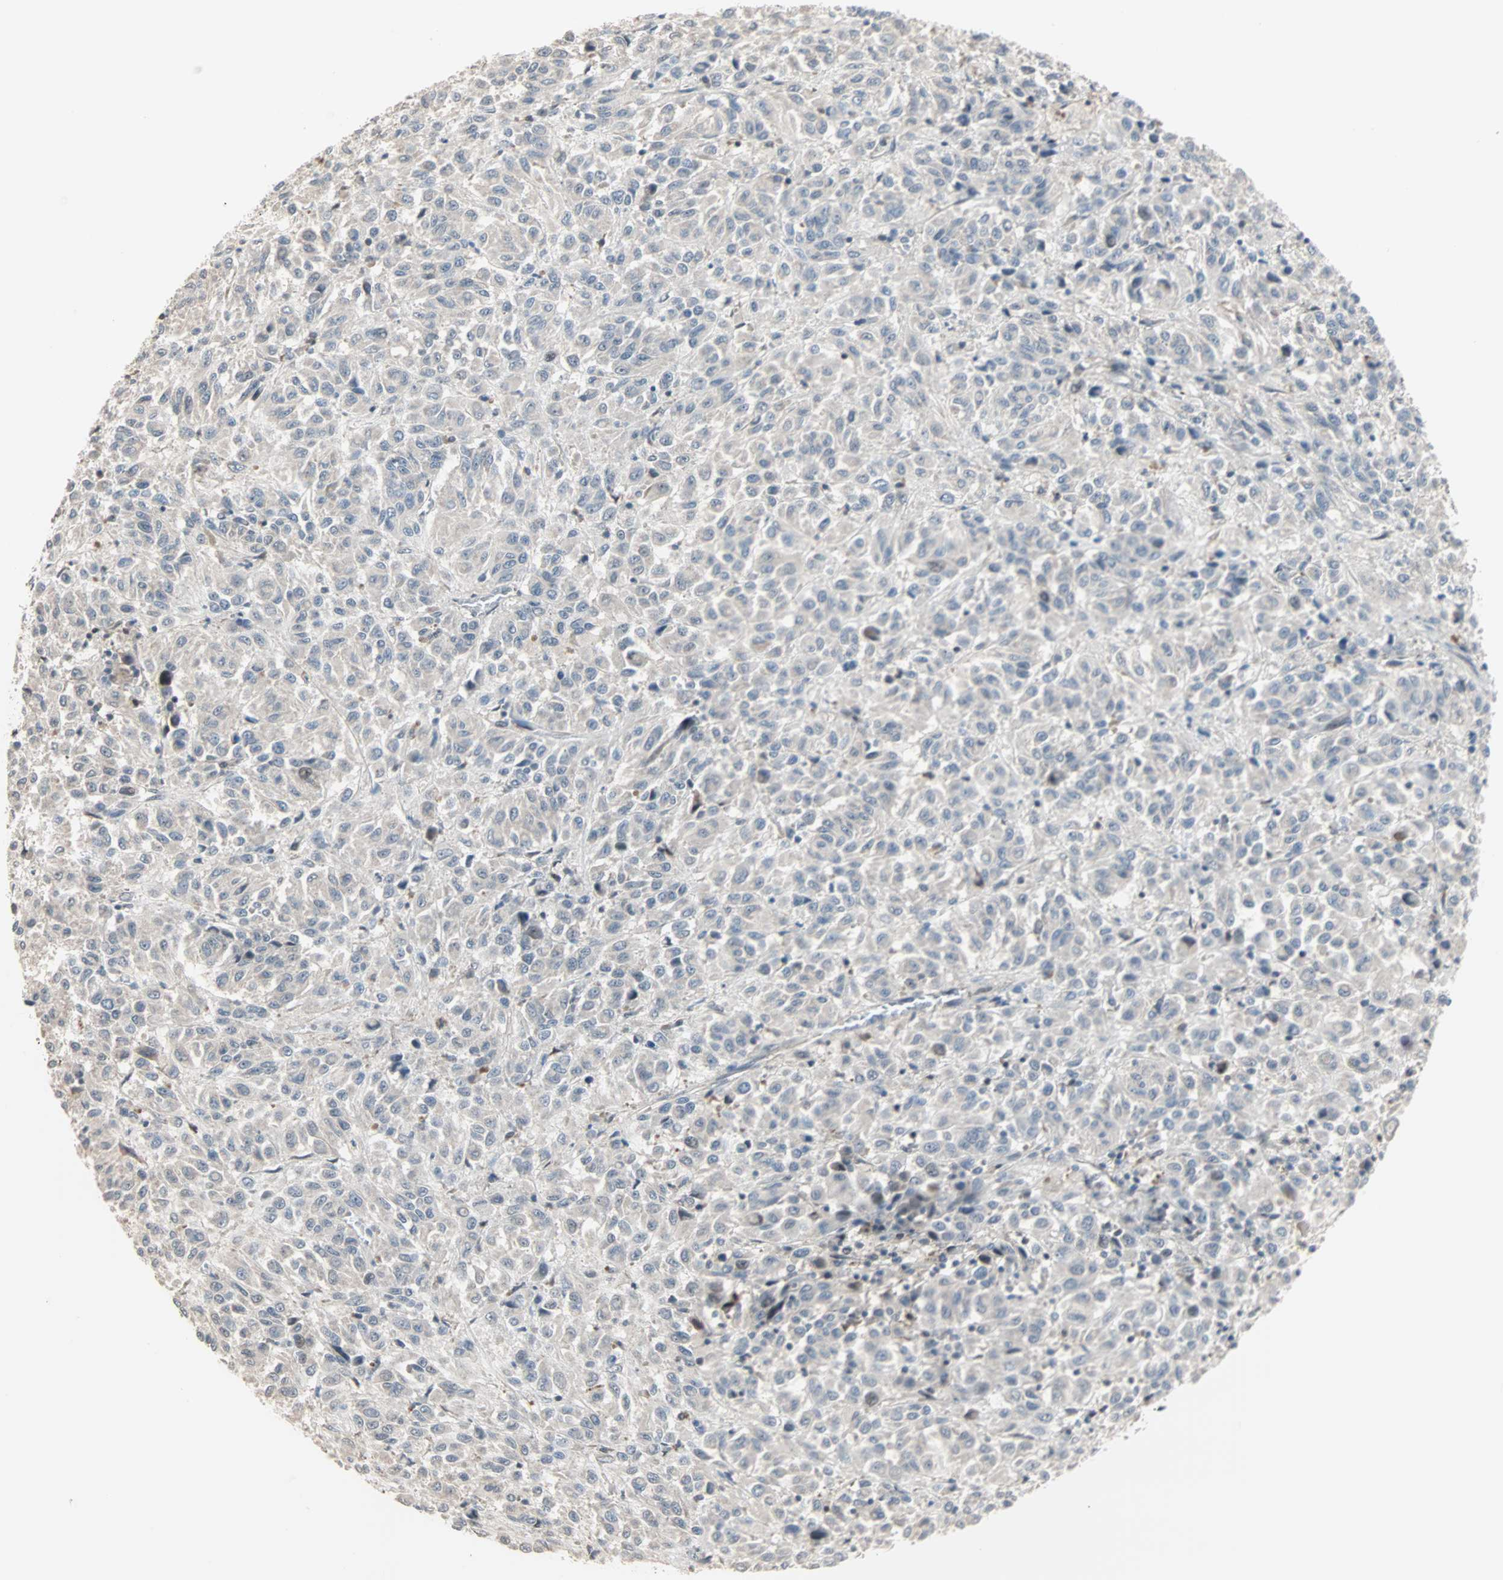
{"staining": {"intensity": "weak", "quantity": "25%-75%", "location": "cytoplasmic/membranous"}, "tissue": "melanoma", "cell_type": "Tumor cells", "image_type": "cancer", "snomed": [{"axis": "morphology", "description": "Malignant melanoma, Metastatic site"}, {"axis": "topography", "description": "Lung"}], "caption": "High-magnification brightfield microscopy of malignant melanoma (metastatic site) stained with DAB (brown) and counterstained with hematoxylin (blue). tumor cells exhibit weak cytoplasmic/membranous expression is seen in about25%-75% of cells. Using DAB (brown) and hematoxylin (blue) stains, captured at high magnification using brightfield microscopy.", "gene": "KDM4A", "patient": {"sex": "male", "age": 64}}